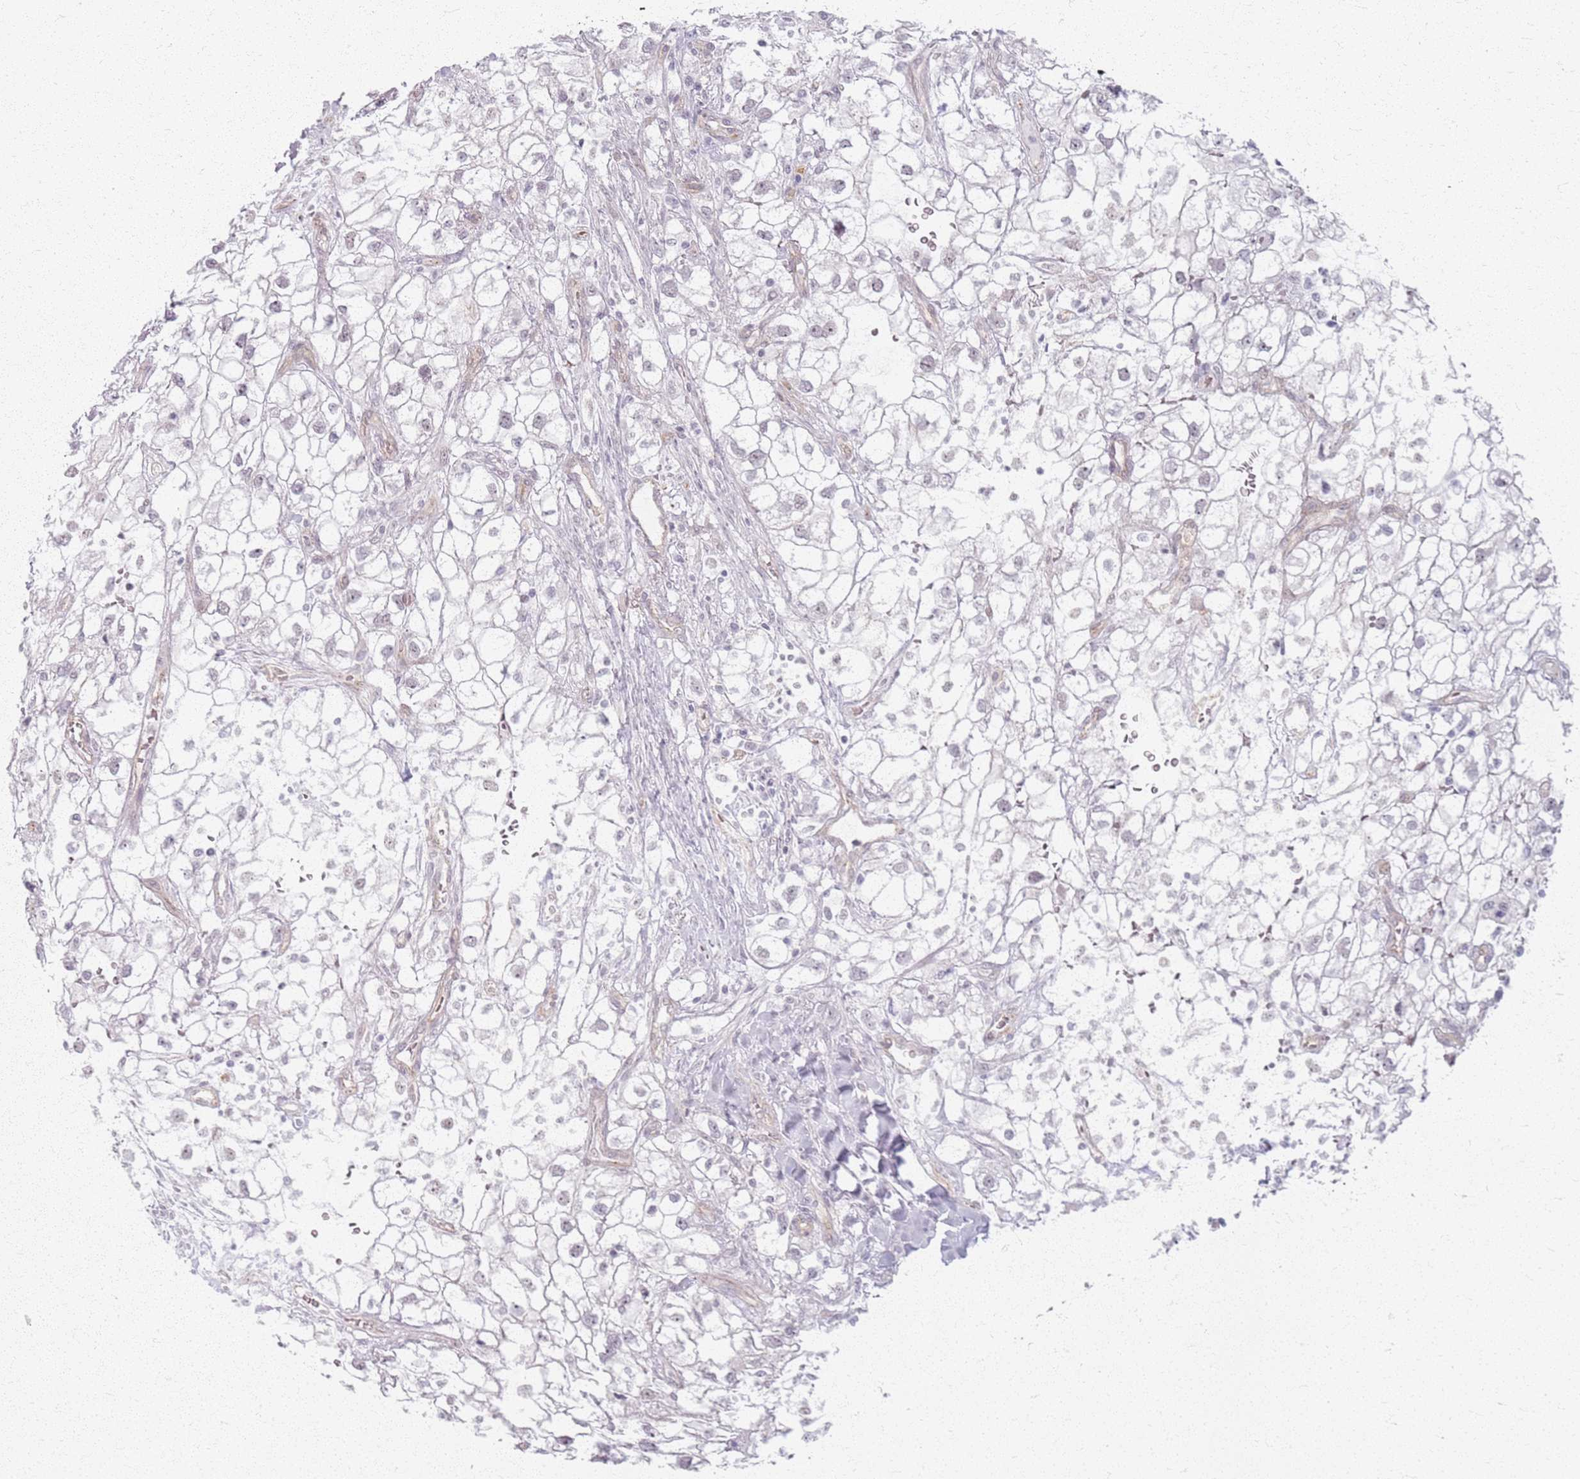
{"staining": {"intensity": "weak", "quantity": "<25%", "location": "nuclear"}, "tissue": "renal cancer", "cell_type": "Tumor cells", "image_type": "cancer", "snomed": [{"axis": "morphology", "description": "Adenocarcinoma, NOS"}, {"axis": "topography", "description": "Kidney"}], "caption": "Immunohistochemistry of adenocarcinoma (renal) reveals no expression in tumor cells. (Immunohistochemistry, brightfield microscopy, high magnification).", "gene": "KCNA5", "patient": {"sex": "male", "age": 59}}